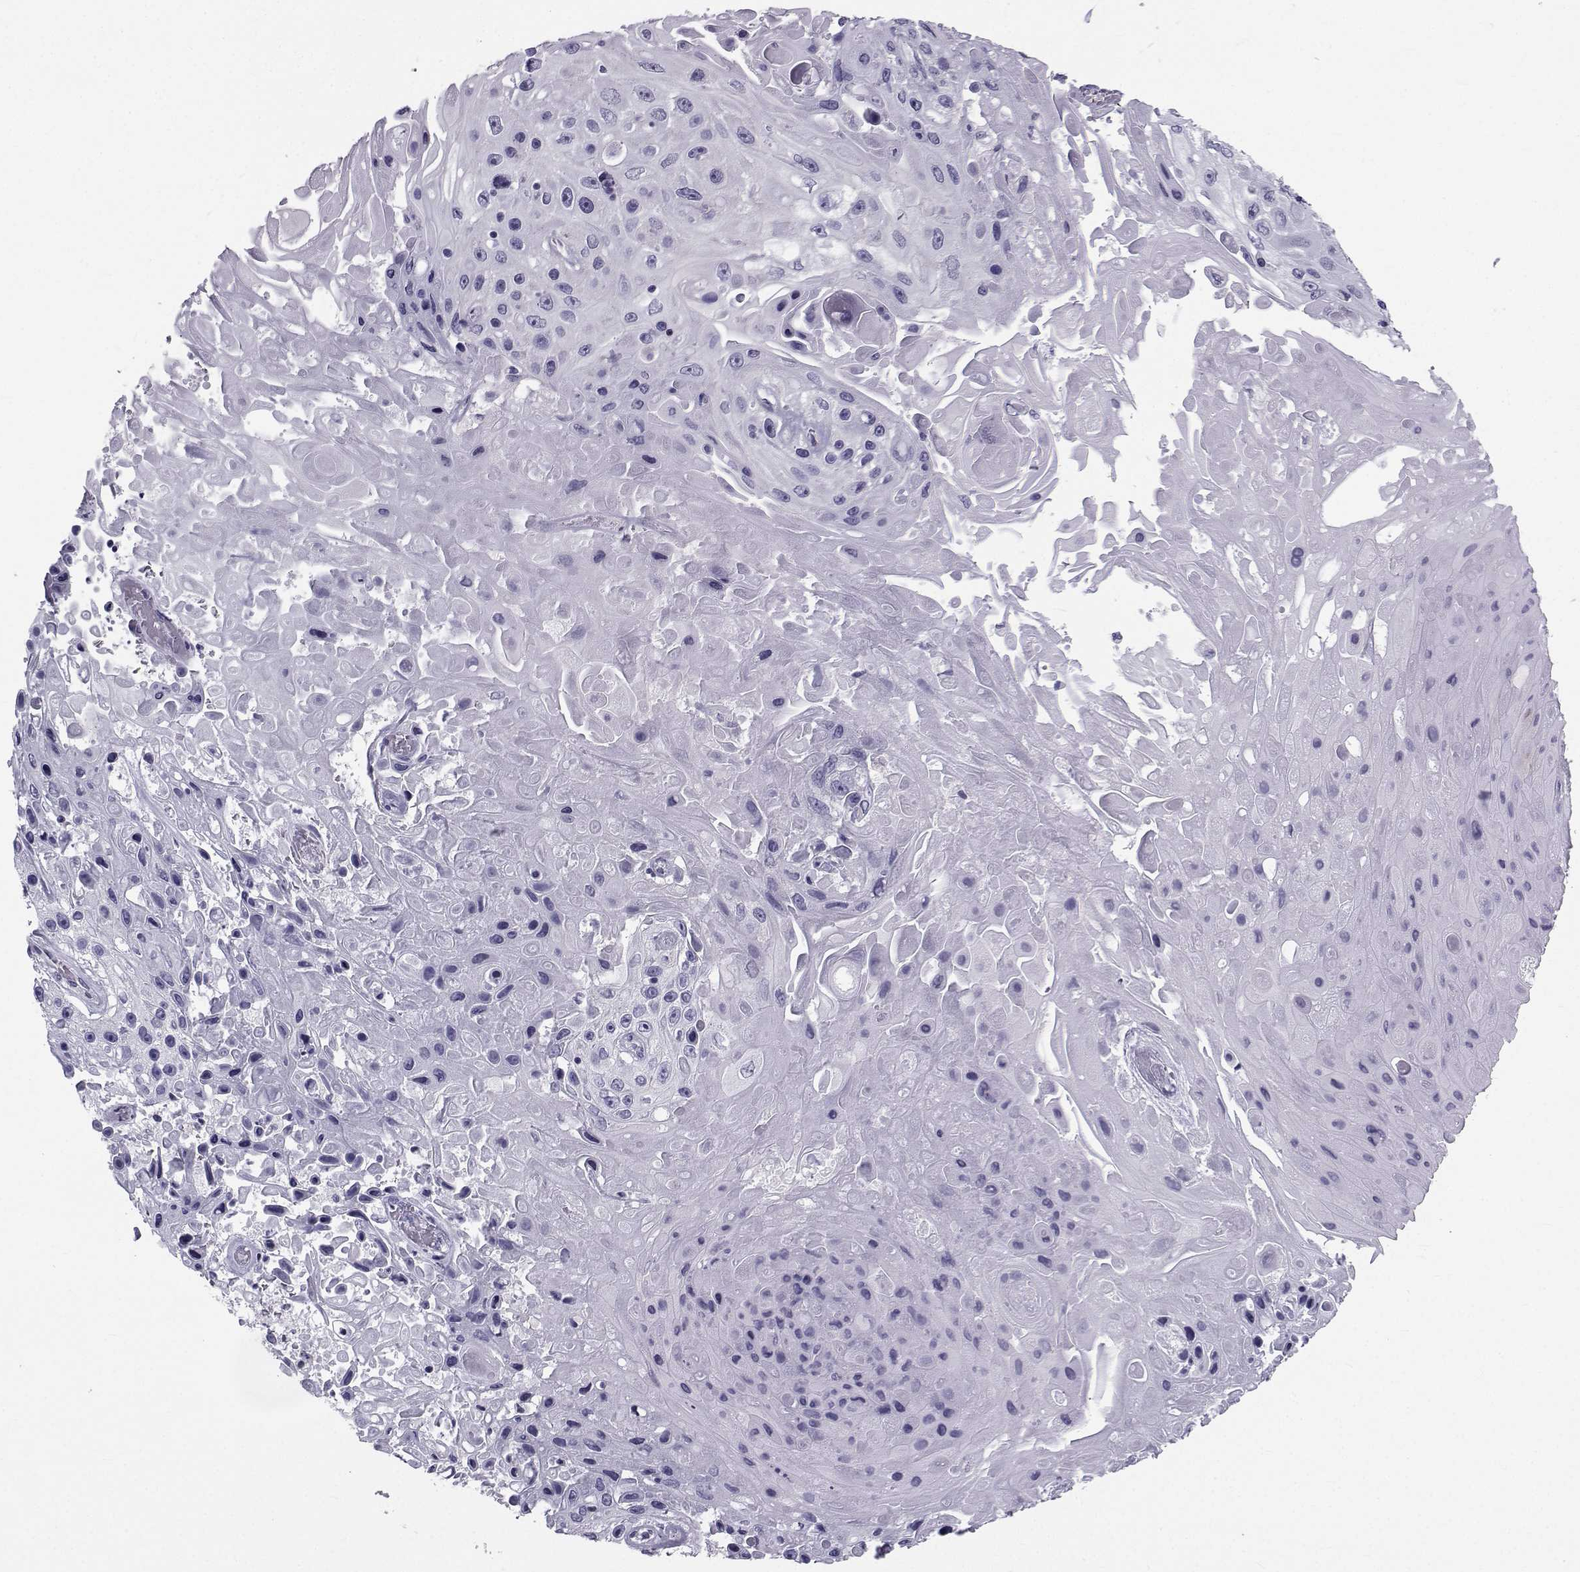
{"staining": {"intensity": "negative", "quantity": "none", "location": "none"}, "tissue": "skin cancer", "cell_type": "Tumor cells", "image_type": "cancer", "snomed": [{"axis": "morphology", "description": "Squamous cell carcinoma, NOS"}, {"axis": "topography", "description": "Skin"}], "caption": "Image shows no protein positivity in tumor cells of skin cancer tissue.", "gene": "SPANXD", "patient": {"sex": "male", "age": 82}}